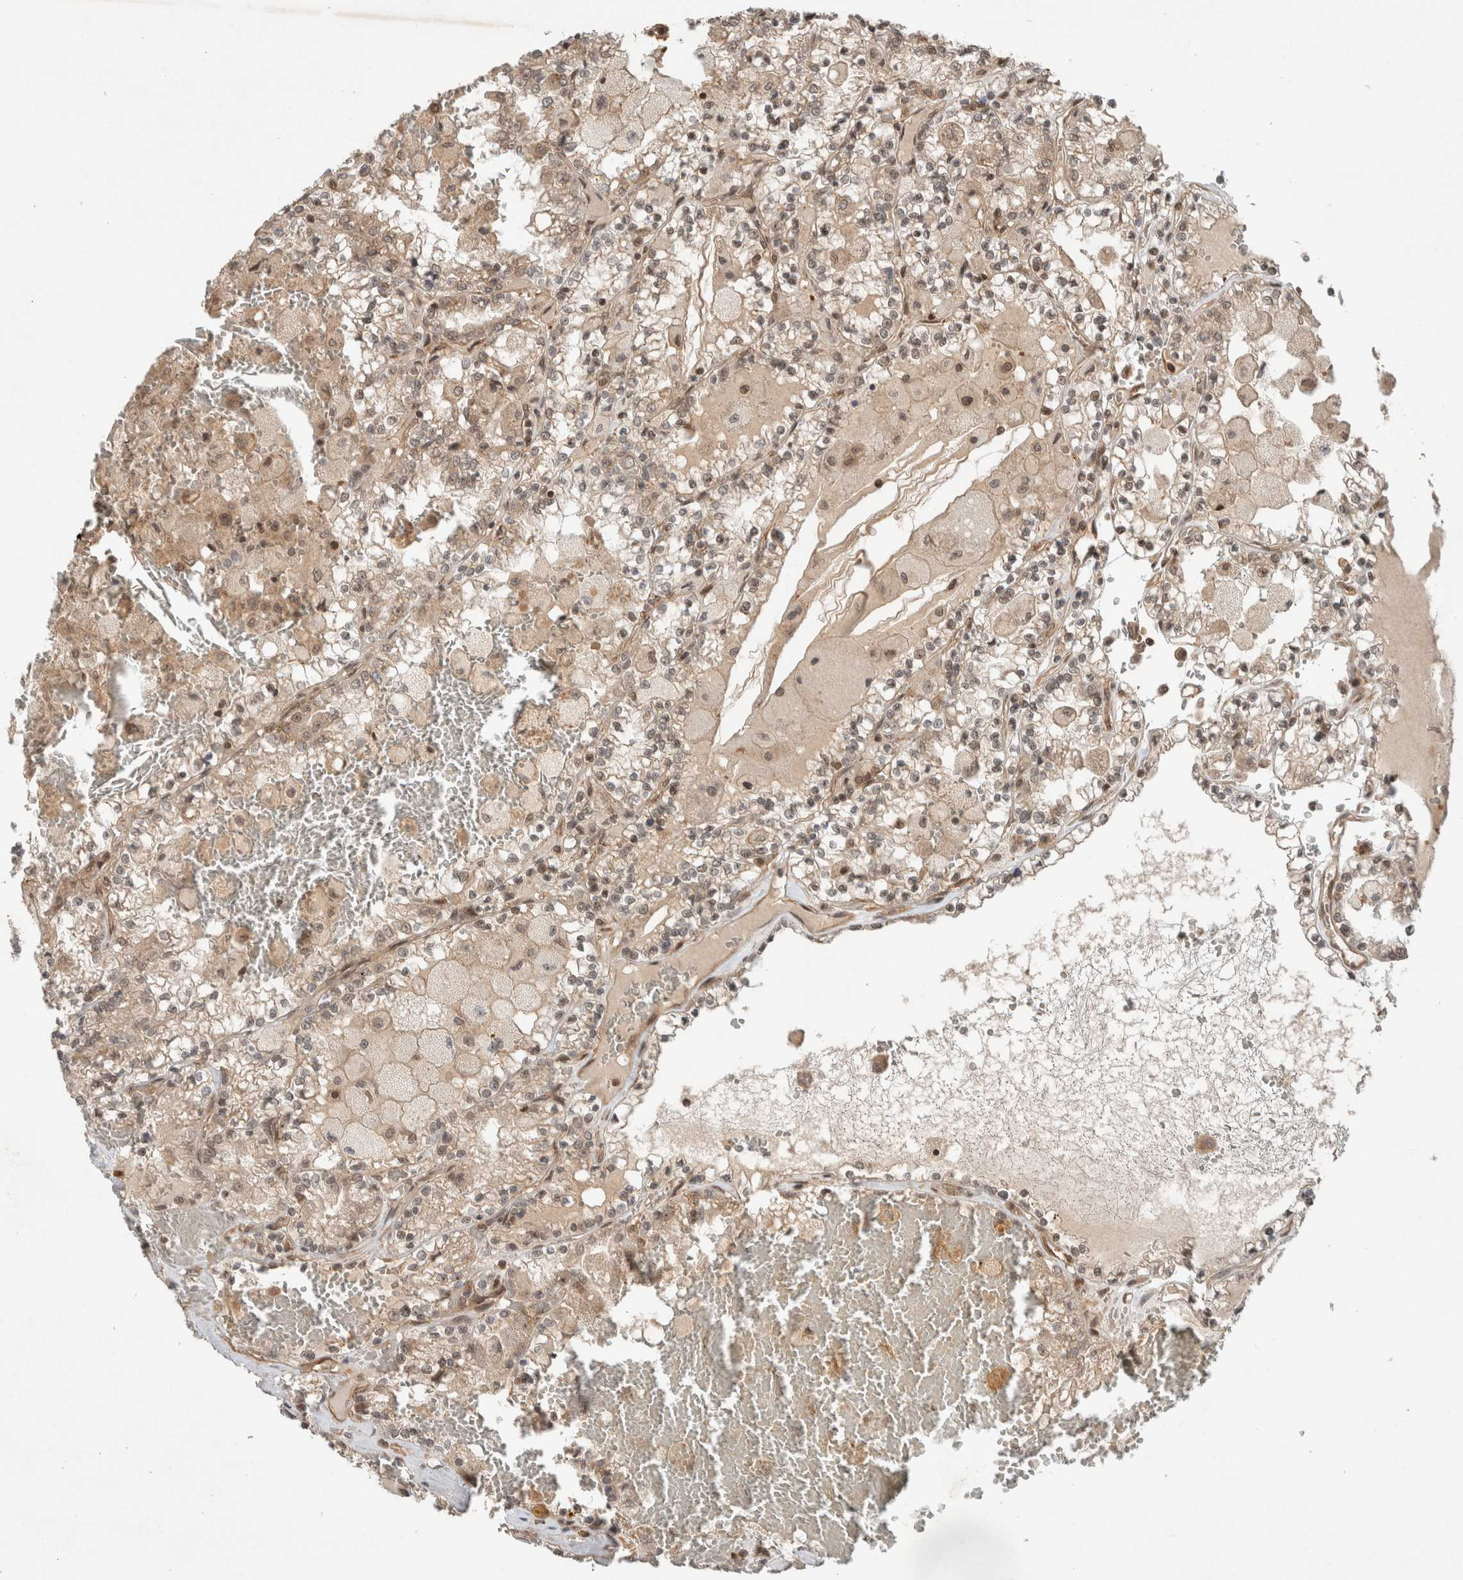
{"staining": {"intensity": "weak", "quantity": ">75%", "location": "cytoplasmic/membranous,nuclear"}, "tissue": "renal cancer", "cell_type": "Tumor cells", "image_type": "cancer", "snomed": [{"axis": "morphology", "description": "Adenocarcinoma, NOS"}, {"axis": "topography", "description": "Kidney"}], "caption": "Human renal adenocarcinoma stained for a protein (brown) shows weak cytoplasmic/membranous and nuclear positive positivity in about >75% of tumor cells.", "gene": "CAAP1", "patient": {"sex": "female", "age": 56}}